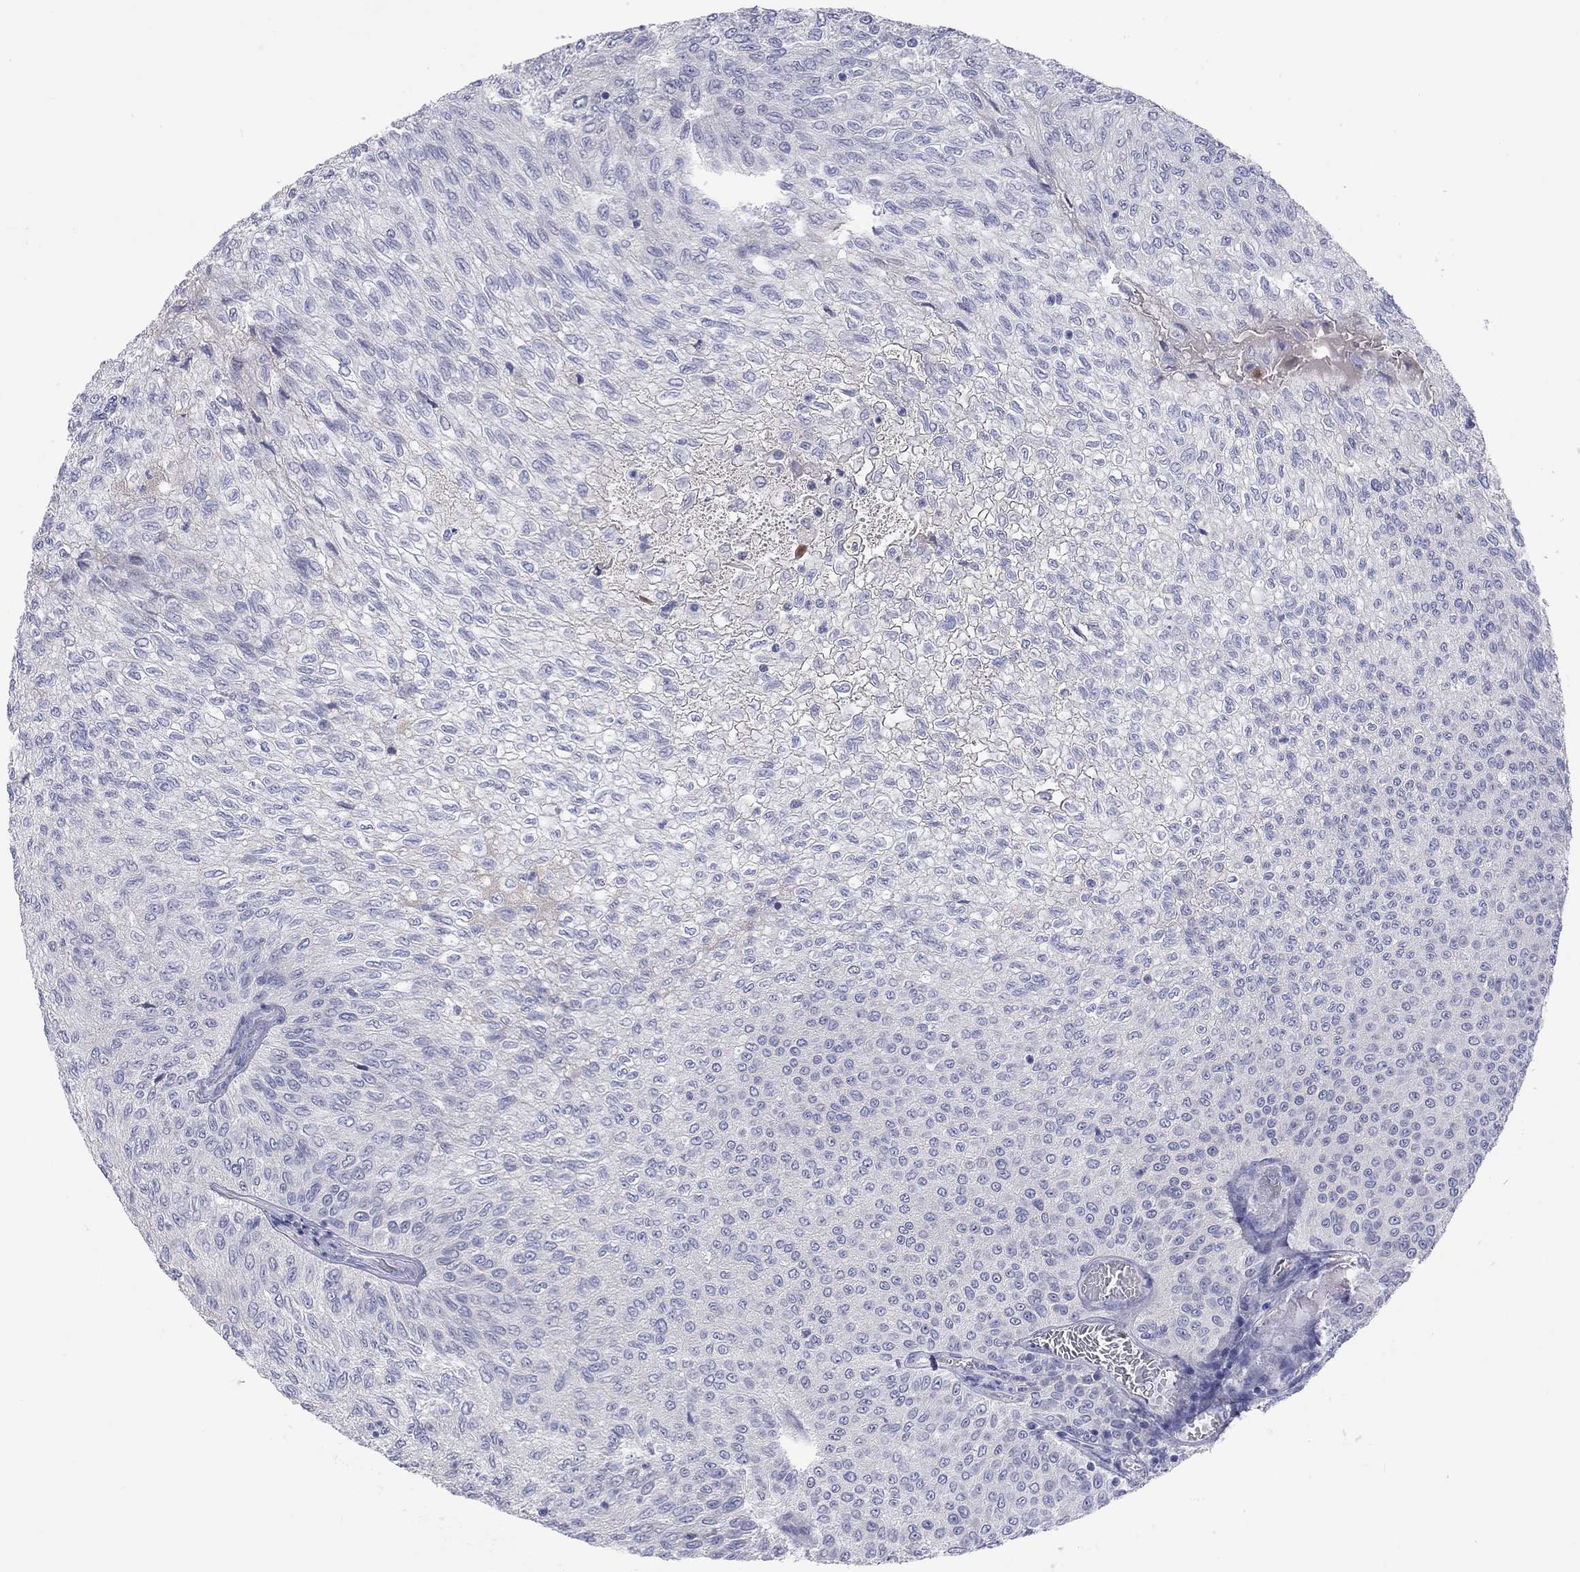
{"staining": {"intensity": "negative", "quantity": "none", "location": "none"}, "tissue": "urothelial cancer", "cell_type": "Tumor cells", "image_type": "cancer", "snomed": [{"axis": "morphology", "description": "Urothelial carcinoma, Low grade"}, {"axis": "topography", "description": "Urinary bladder"}], "caption": "This is a micrograph of immunohistochemistry staining of urothelial cancer, which shows no expression in tumor cells.", "gene": "ST7L", "patient": {"sex": "male", "age": 78}}